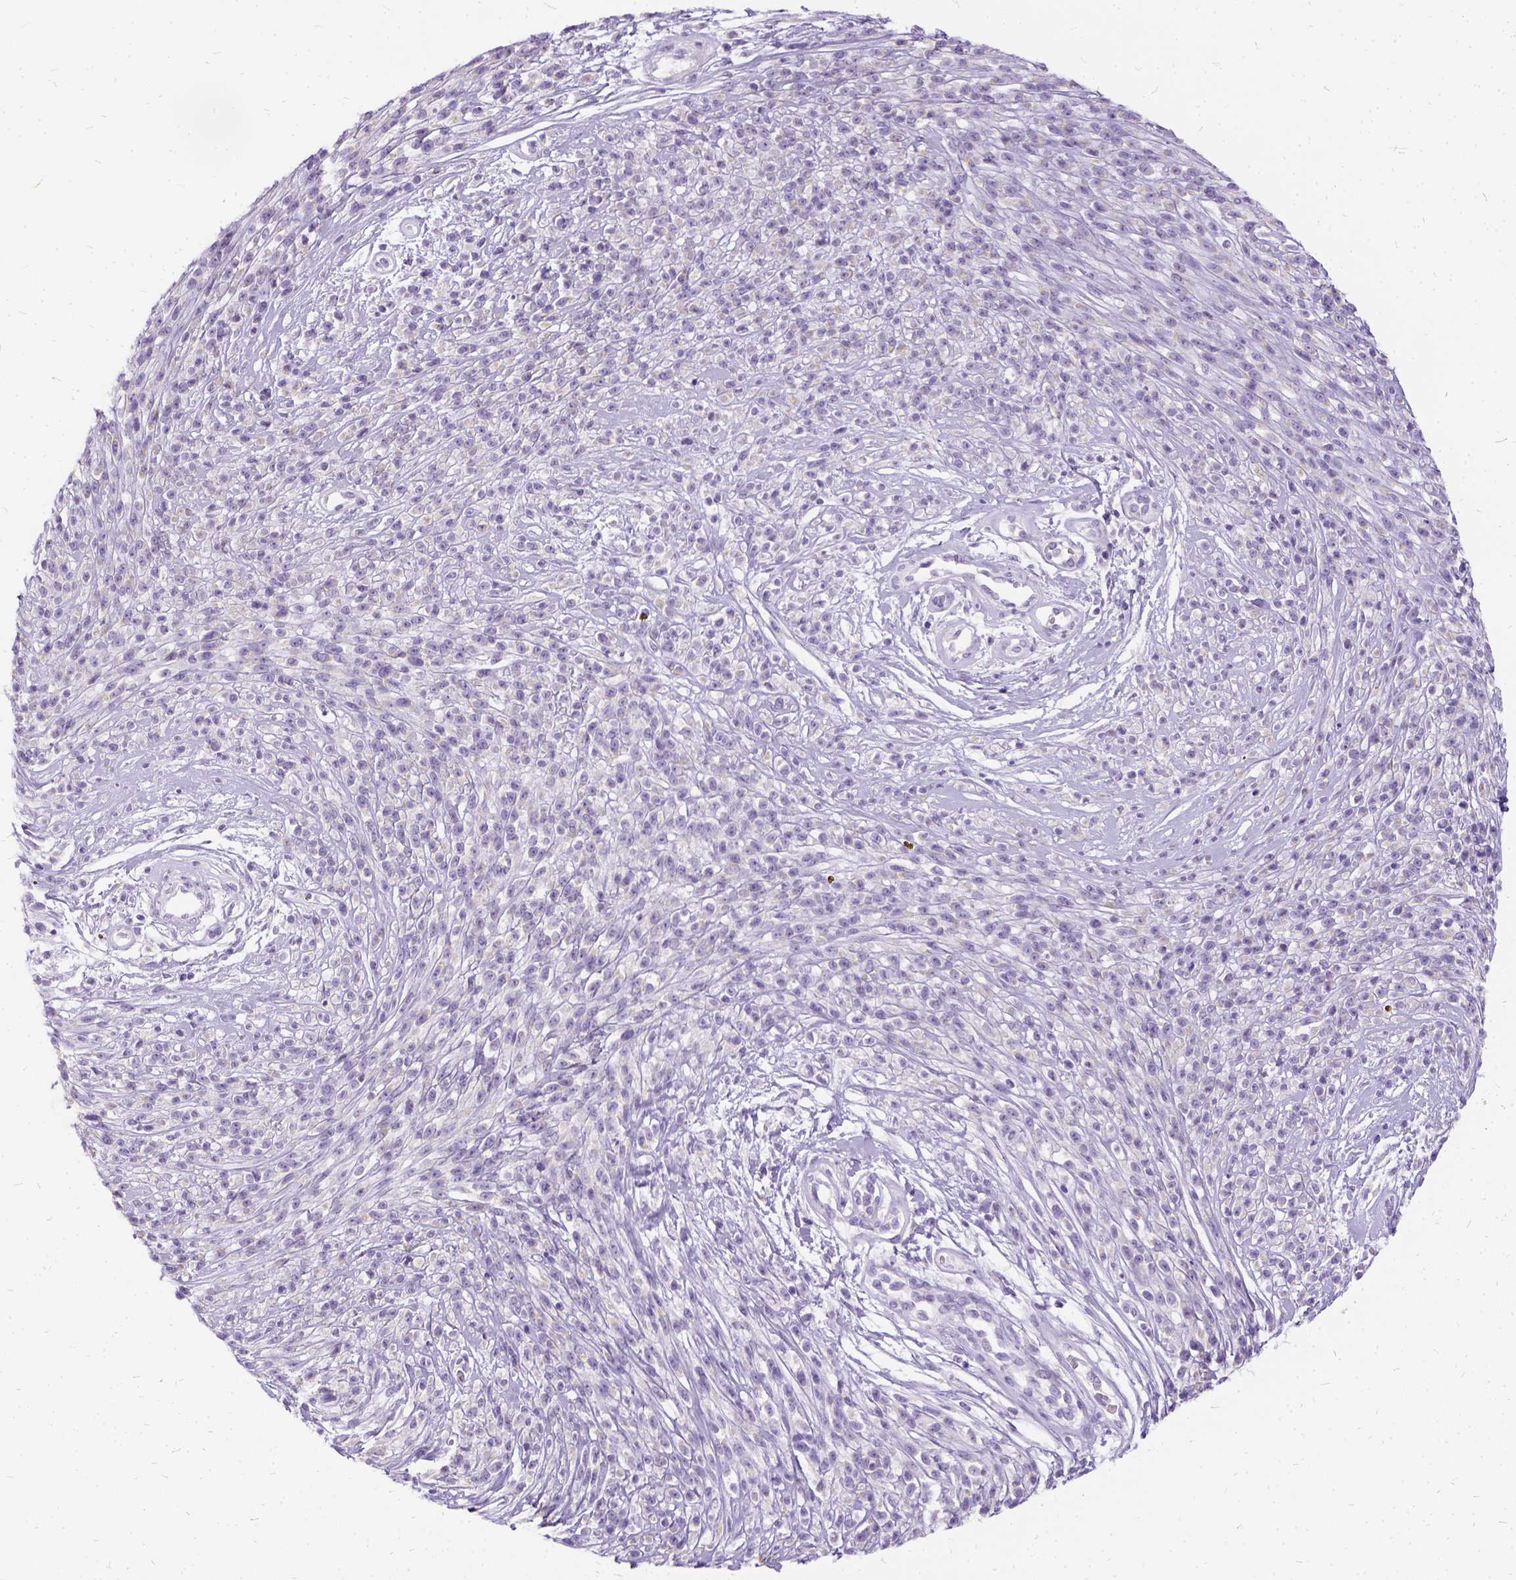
{"staining": {"intensity": "negative", "quantity": "none", "location": "none"}, "tissue": "melanoma", "cell_type": "Tumor cells", "image_type": "cancer", "snomed": [{"axis": "morphology", "description": "Malignant melanoma, NOS"}, {"axis": "topography", "description": "Skin"}, {"axis": "topography", "description": "Skin of trunk"}], "caption": "IHC histopathology image of melanoma stained for a protein (brown), which shows no expression in tumor cells. Brightfield microscopy of IHC stained with DAB (brown) and hematoxylin (blue), captured at high magnification.", "gene": "FDX1", "patient": {"sex": "male", "age": 74}}